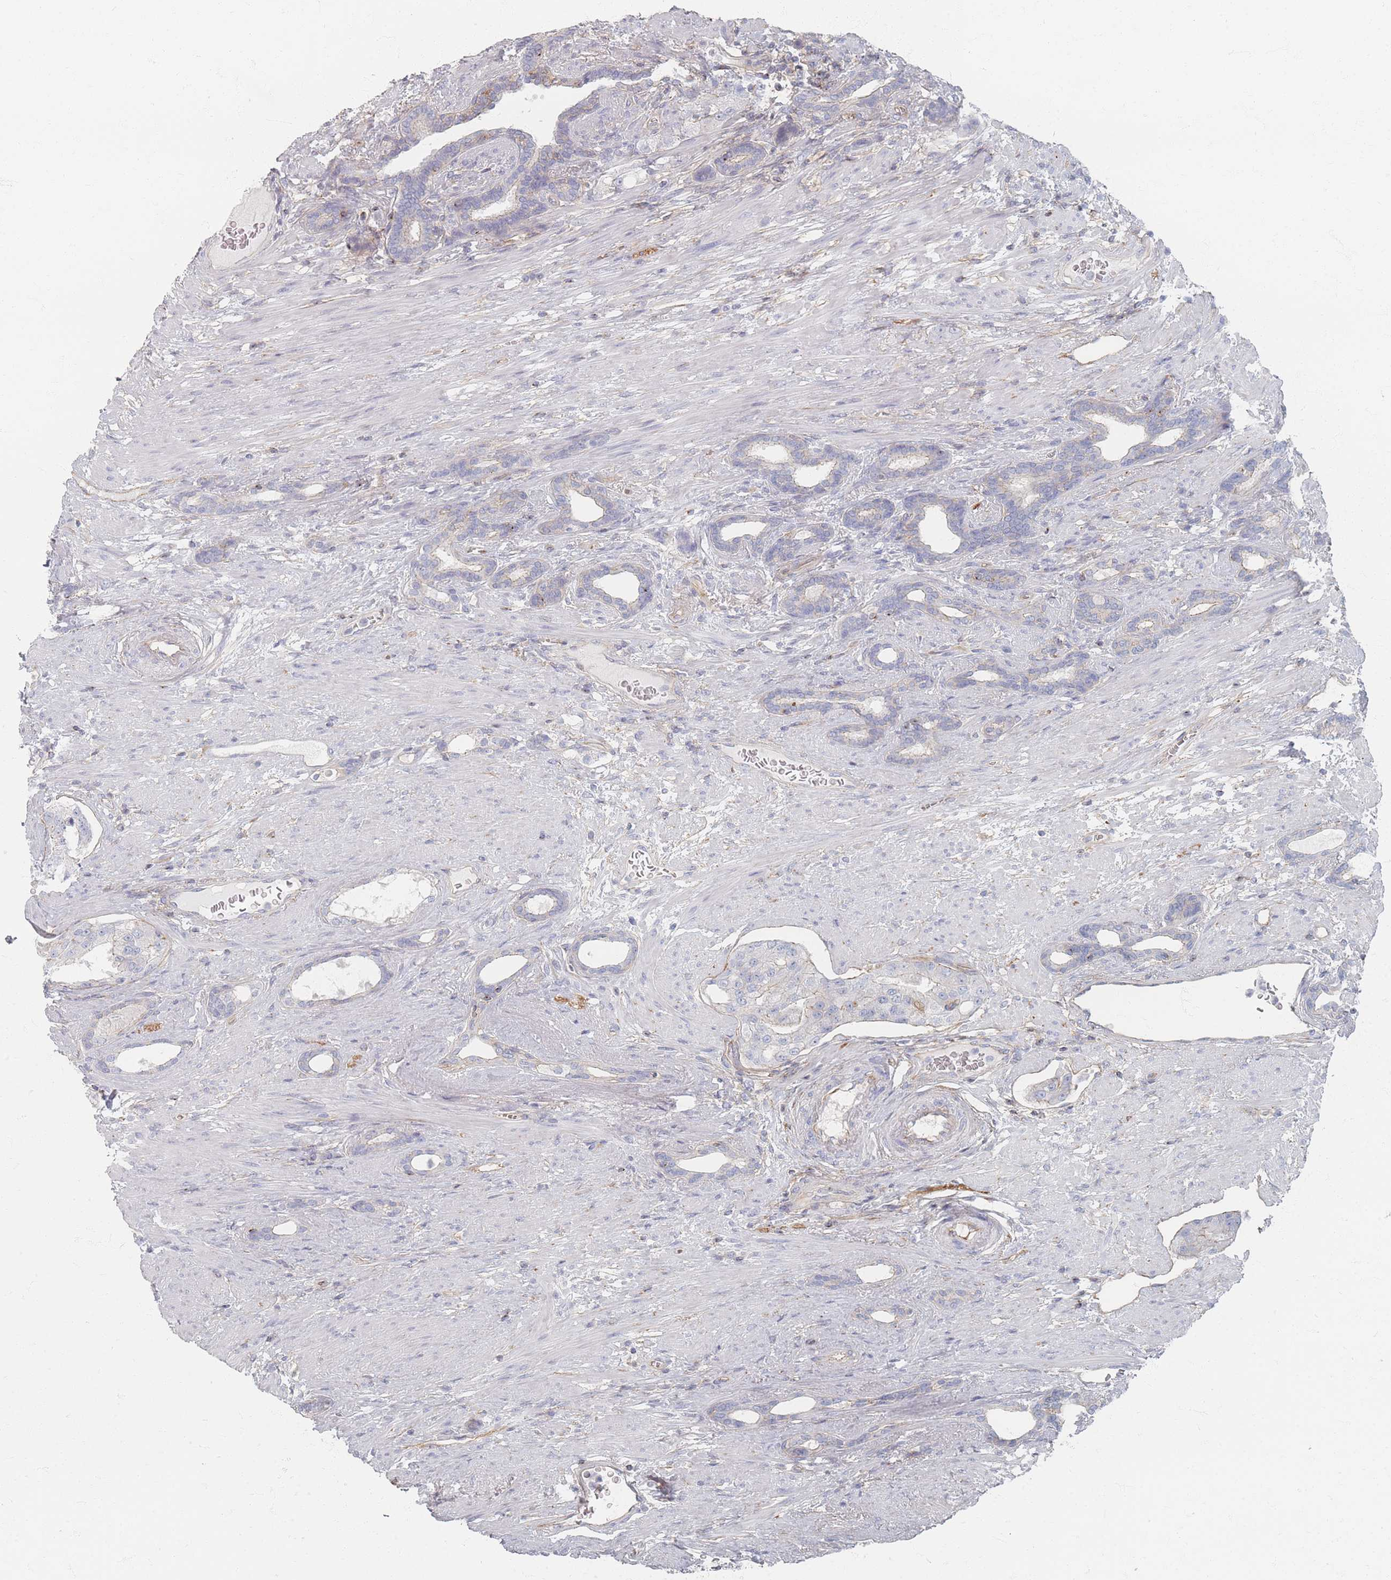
{"staining": {"intensity": "negative", "quantity": "none", "location": "none"}, "tissue": "prostate cancer", "cell_type": "Tumor cells", "image_type": "cancer", "snomed": [{"axis": "morphology", "description": "Adenocarcinoma, High grade"}, {"axis": "topography", "description": "Prostate"}], "caption": "An immunohistochemistry image of prostate cancer (adenocarcinoma (high-grade)) is shown. There is no staining in tumor cells of prostate cancer (adenocarcinoma (high-grade)). Brightfield microscopy of immunohistochemistry stained with DAB (3,3'-diaminobenzidine) (brown) and hematoxylin (blue), captured at high magnification.", "gene": "GNB1", "patient": {"sex": "male", "age": 69}}